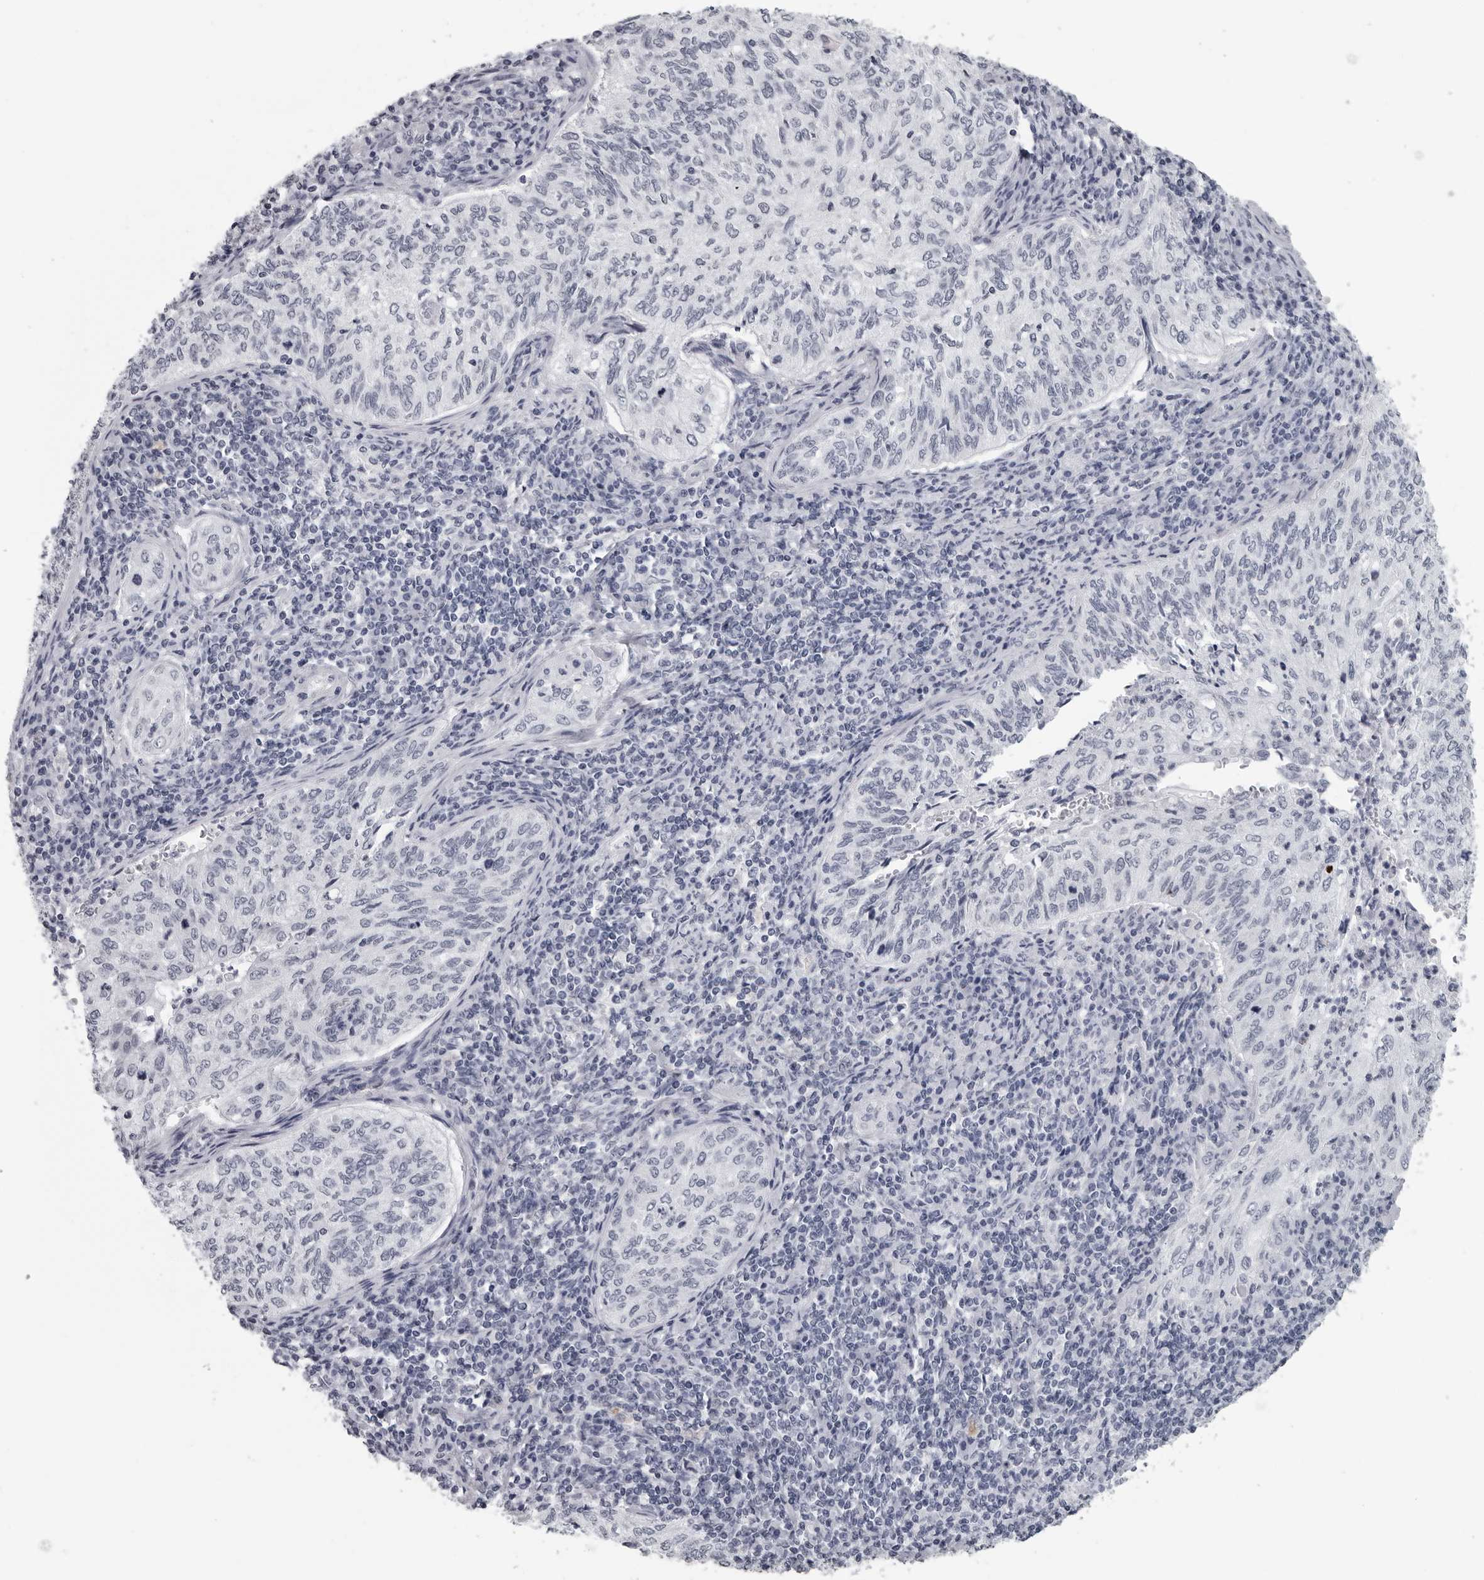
{"staining": {"intensity": "negative", "quantity": "none", "location": "none"}, "tissue": "cervical cancer", "cell_type": "Tumor cells", "image_type": "cancer", "snomed": [{"axis": "morphology", "description": "Squamous cell carcinoma, NOS"}, {"axis": "topography", "description": "Cervix"}], "caption": "Cervical squamous cell carcinoma was stained to show a protein in brown. There is no significant expression in tumor cells.", "gene": "OPLAH", "patient": {"sex": "female", "age": 30}}